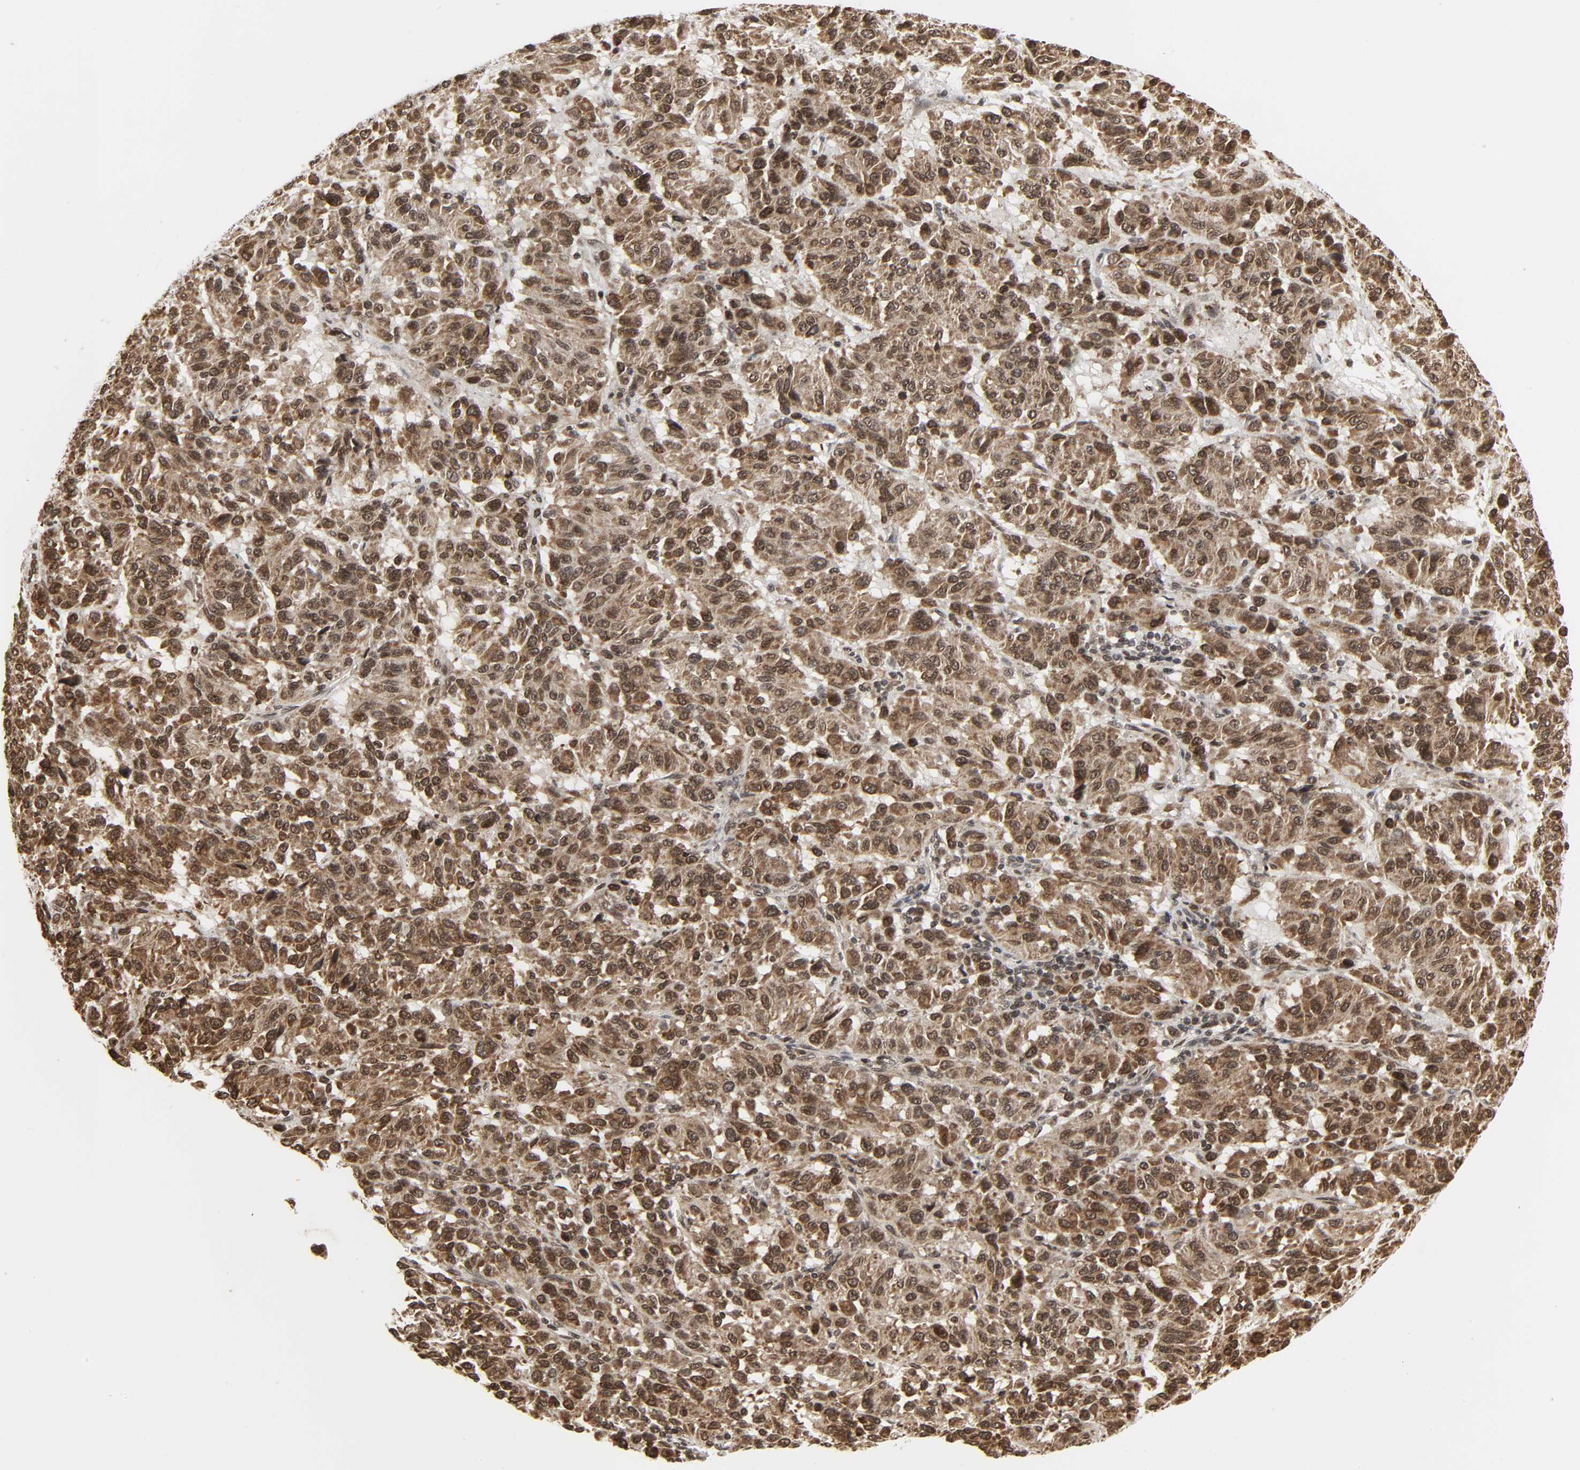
{"staining": {"intensity": "moderate", "quantity": ">75%", "location": "cytoplasmic/membranous,nuclear"}, "tissue": "melanoma", "cell_type": "Tumor cells", "image_type": "cancer", "snomed": [{"axis": "morphology", "description": "Malignant melanoma, Metastatic site"}, {"axis": "topography", "description": "Lung"}], "caption": "Immunohistochemistry (DAB (3,3'-diaminobenzidine)) staining of malignant melanoma (metastatic site) displays moderate cytoplasmic/membranous and nuclear protein expression in approximately >75% of tumor cells. (IHC, brightfield microscopy, high magnification).", "gene": "XRCC1", "patient": {"sex": "male", "age": 64}}